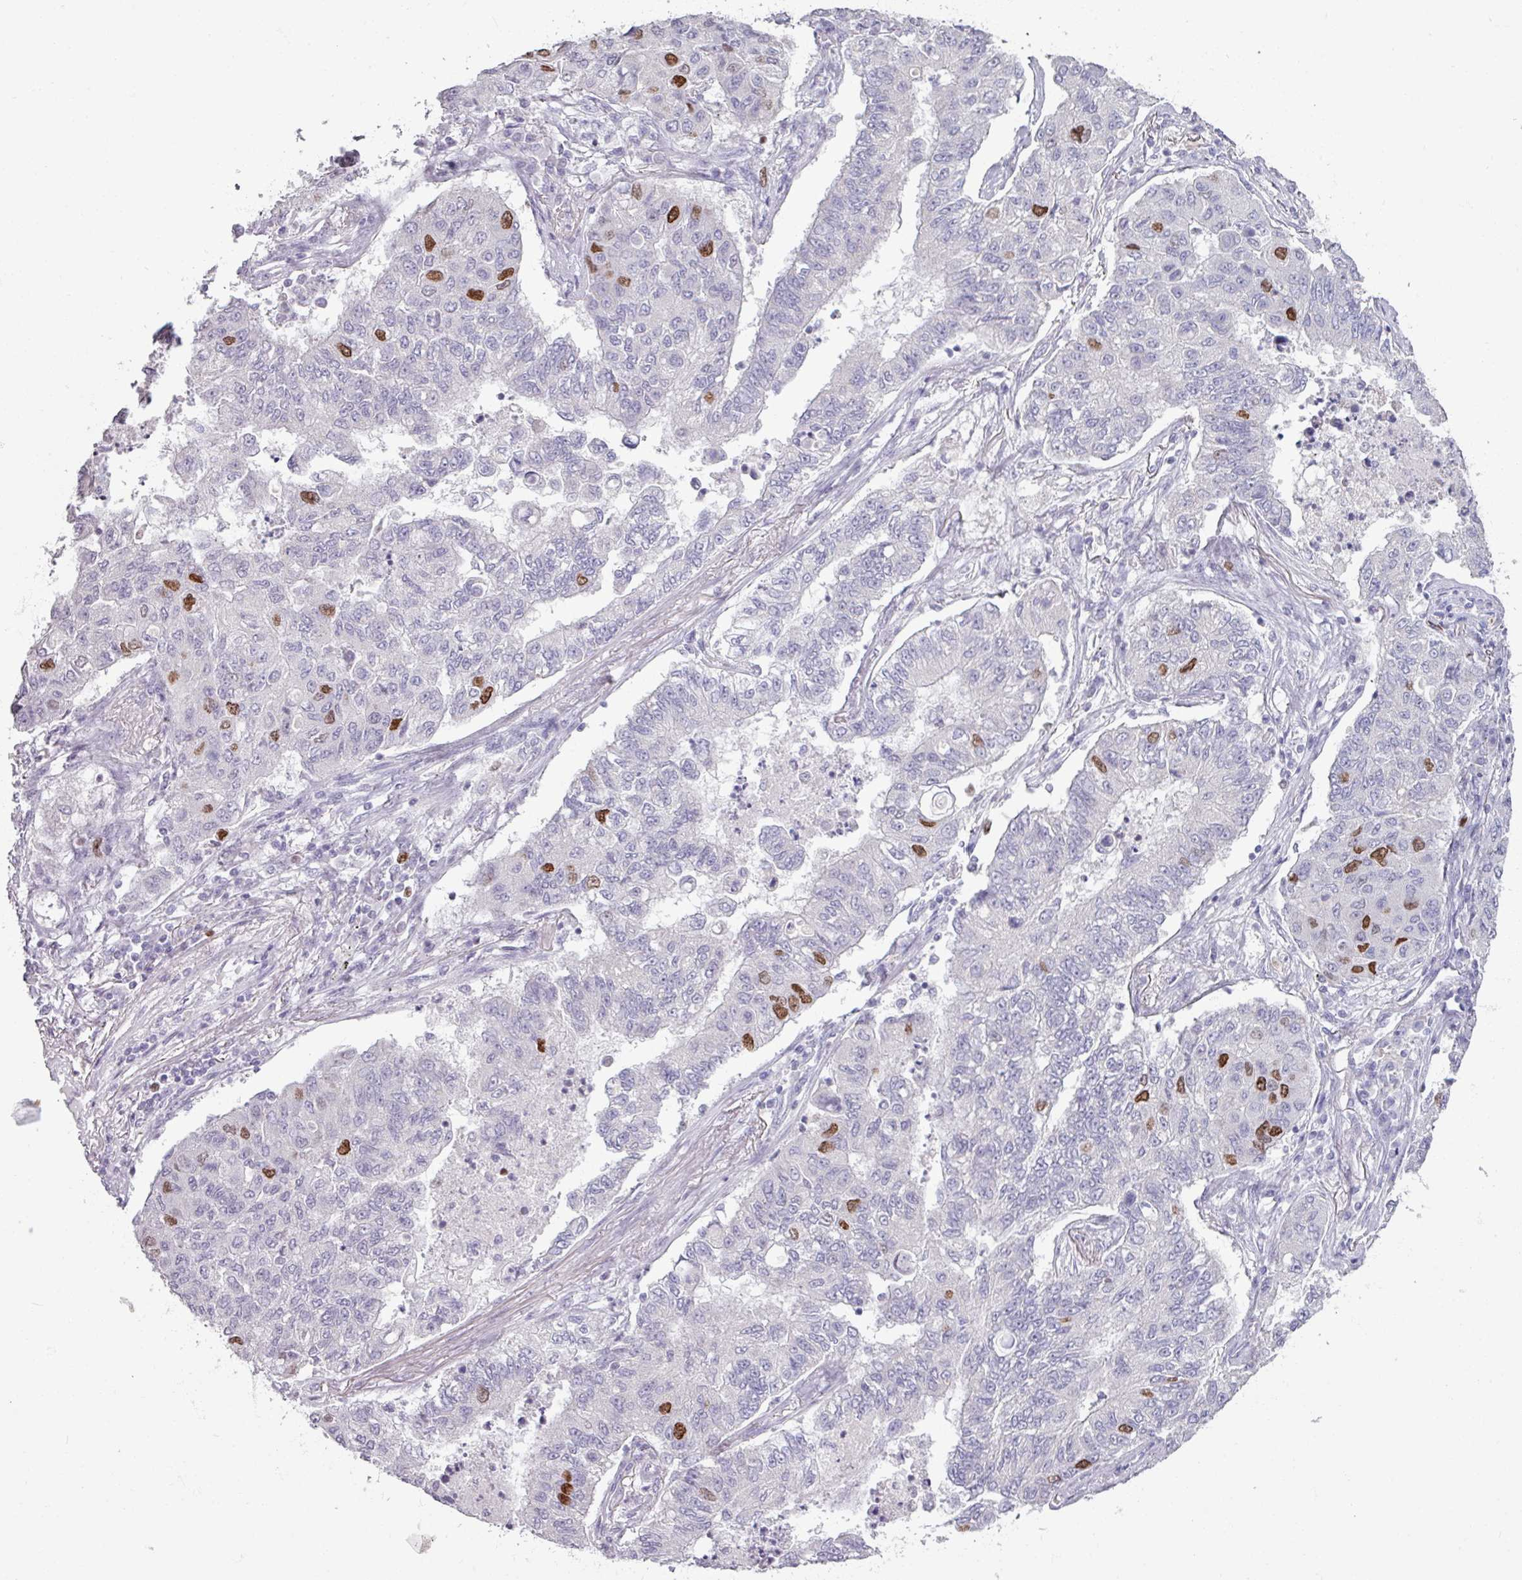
{"staining": {"intensity": "moderate", "quantity": "<25%", "location": "nuclear"}, "tissue": "lung cancer", "cell_type": "Tumor cells", "image_type": "cancer", "snomed": [{"axis": "morphology", "description": "Squamous cell carcinoma, NOS"}, {"axis": "topography", "description": "Lung"}], "caption": "Tumor cells display low levels of moderate nuclear positivity in approximately <25% of cells in human lung squamous cell carcinoma.", "gene": "ATAD2", "patient": {"sex": "male", "age": 74}}